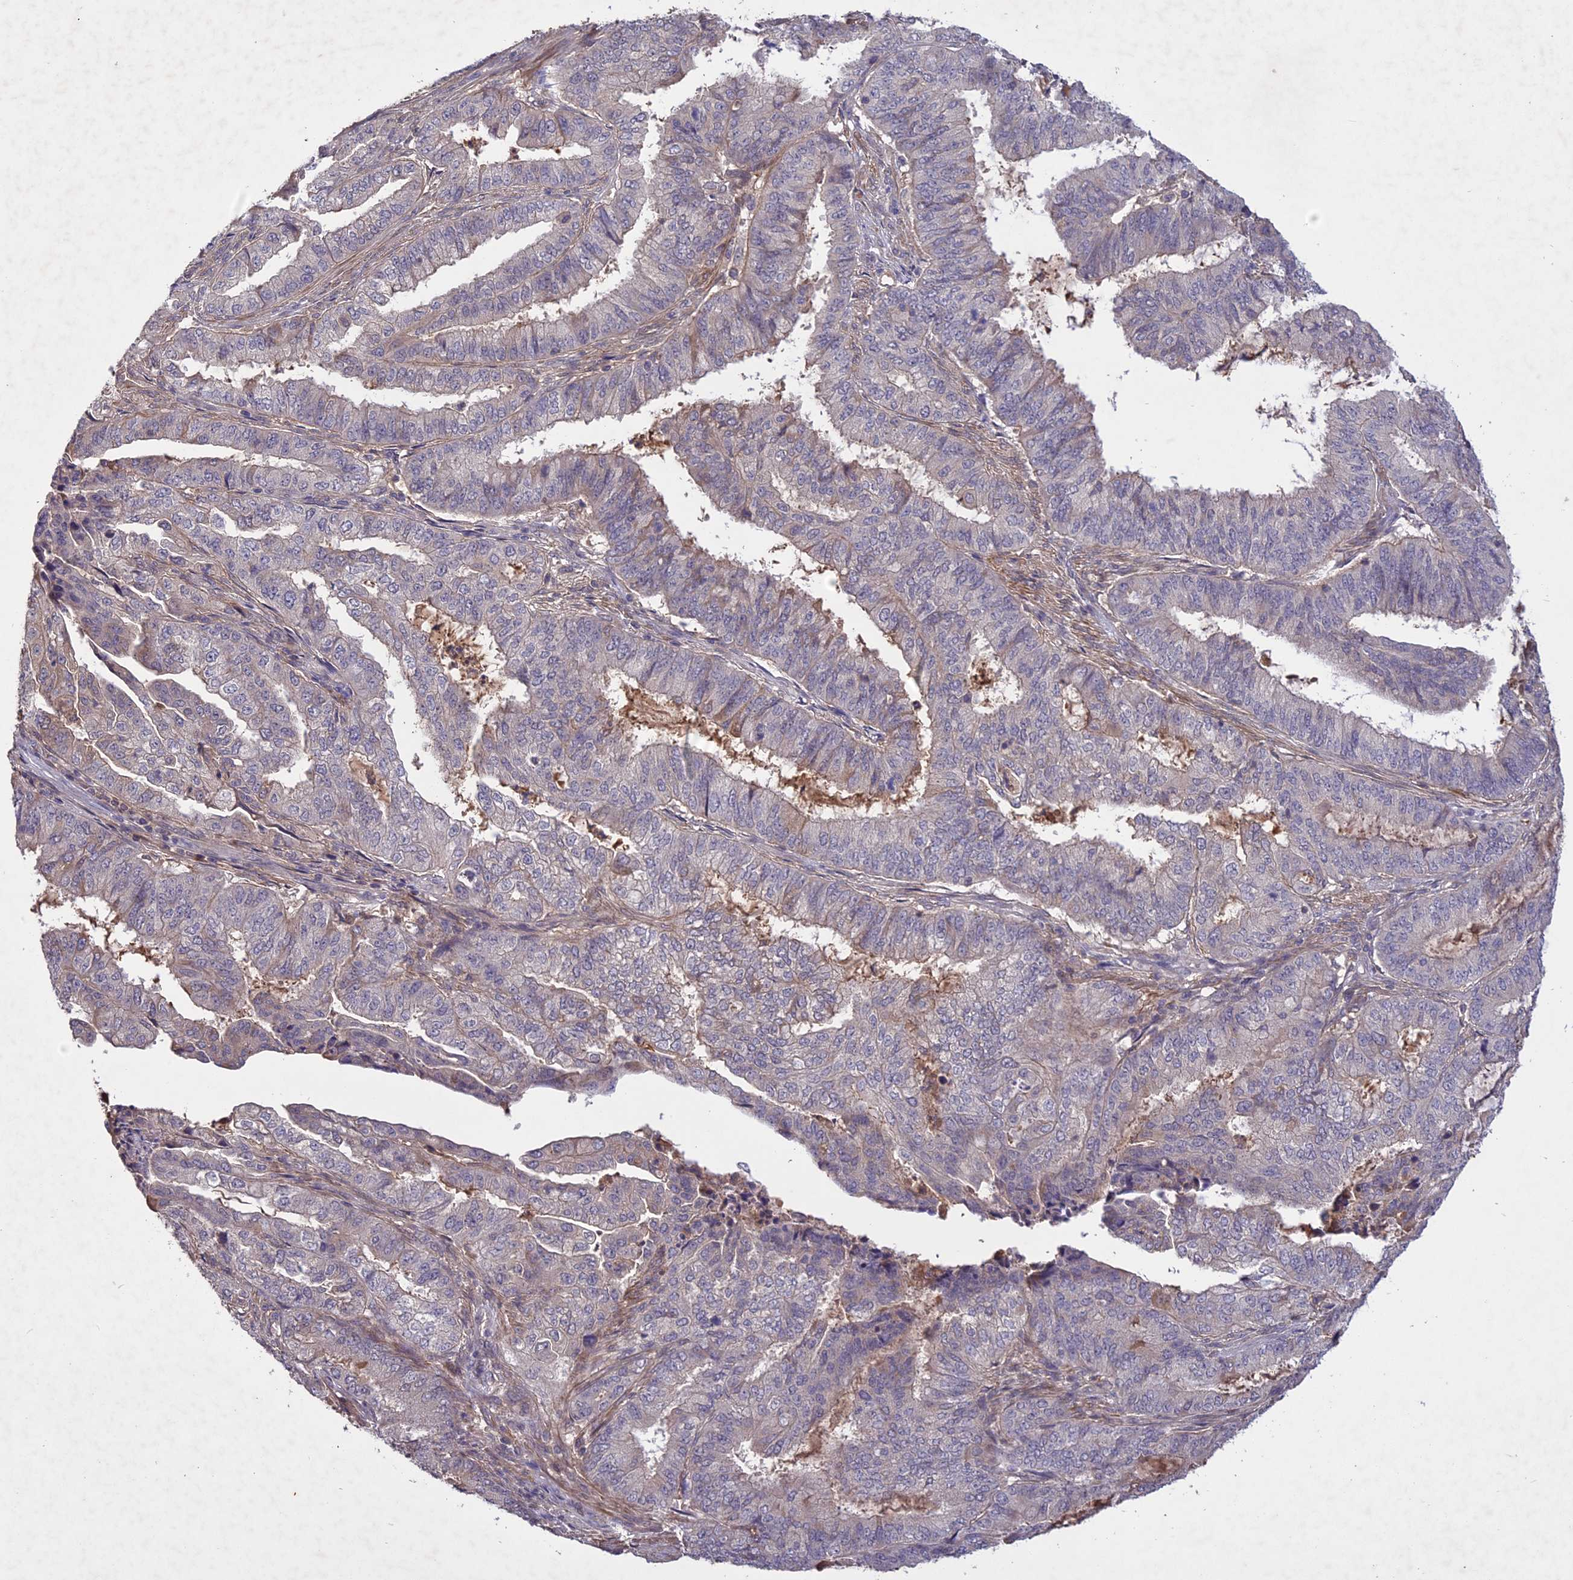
{"staining": {"intensity": "negative", "quantity": "none", "location": "none"}, "tissue": "endometrial cancer", "cell_type": "Tumor cells", "image_type": "cancer", "snomed": [{"axis": "morphology", "description": "Adenocarcinoma, NOS"}, {"axis": "topography", "description": "Endometrium"}], "caption": "Protein analysis of endometrial cancer (adenocarcinoma) displays no significant expression in tumor cells.", "gene": "ADO", "patient": {"sex": "female", "age": 51}}